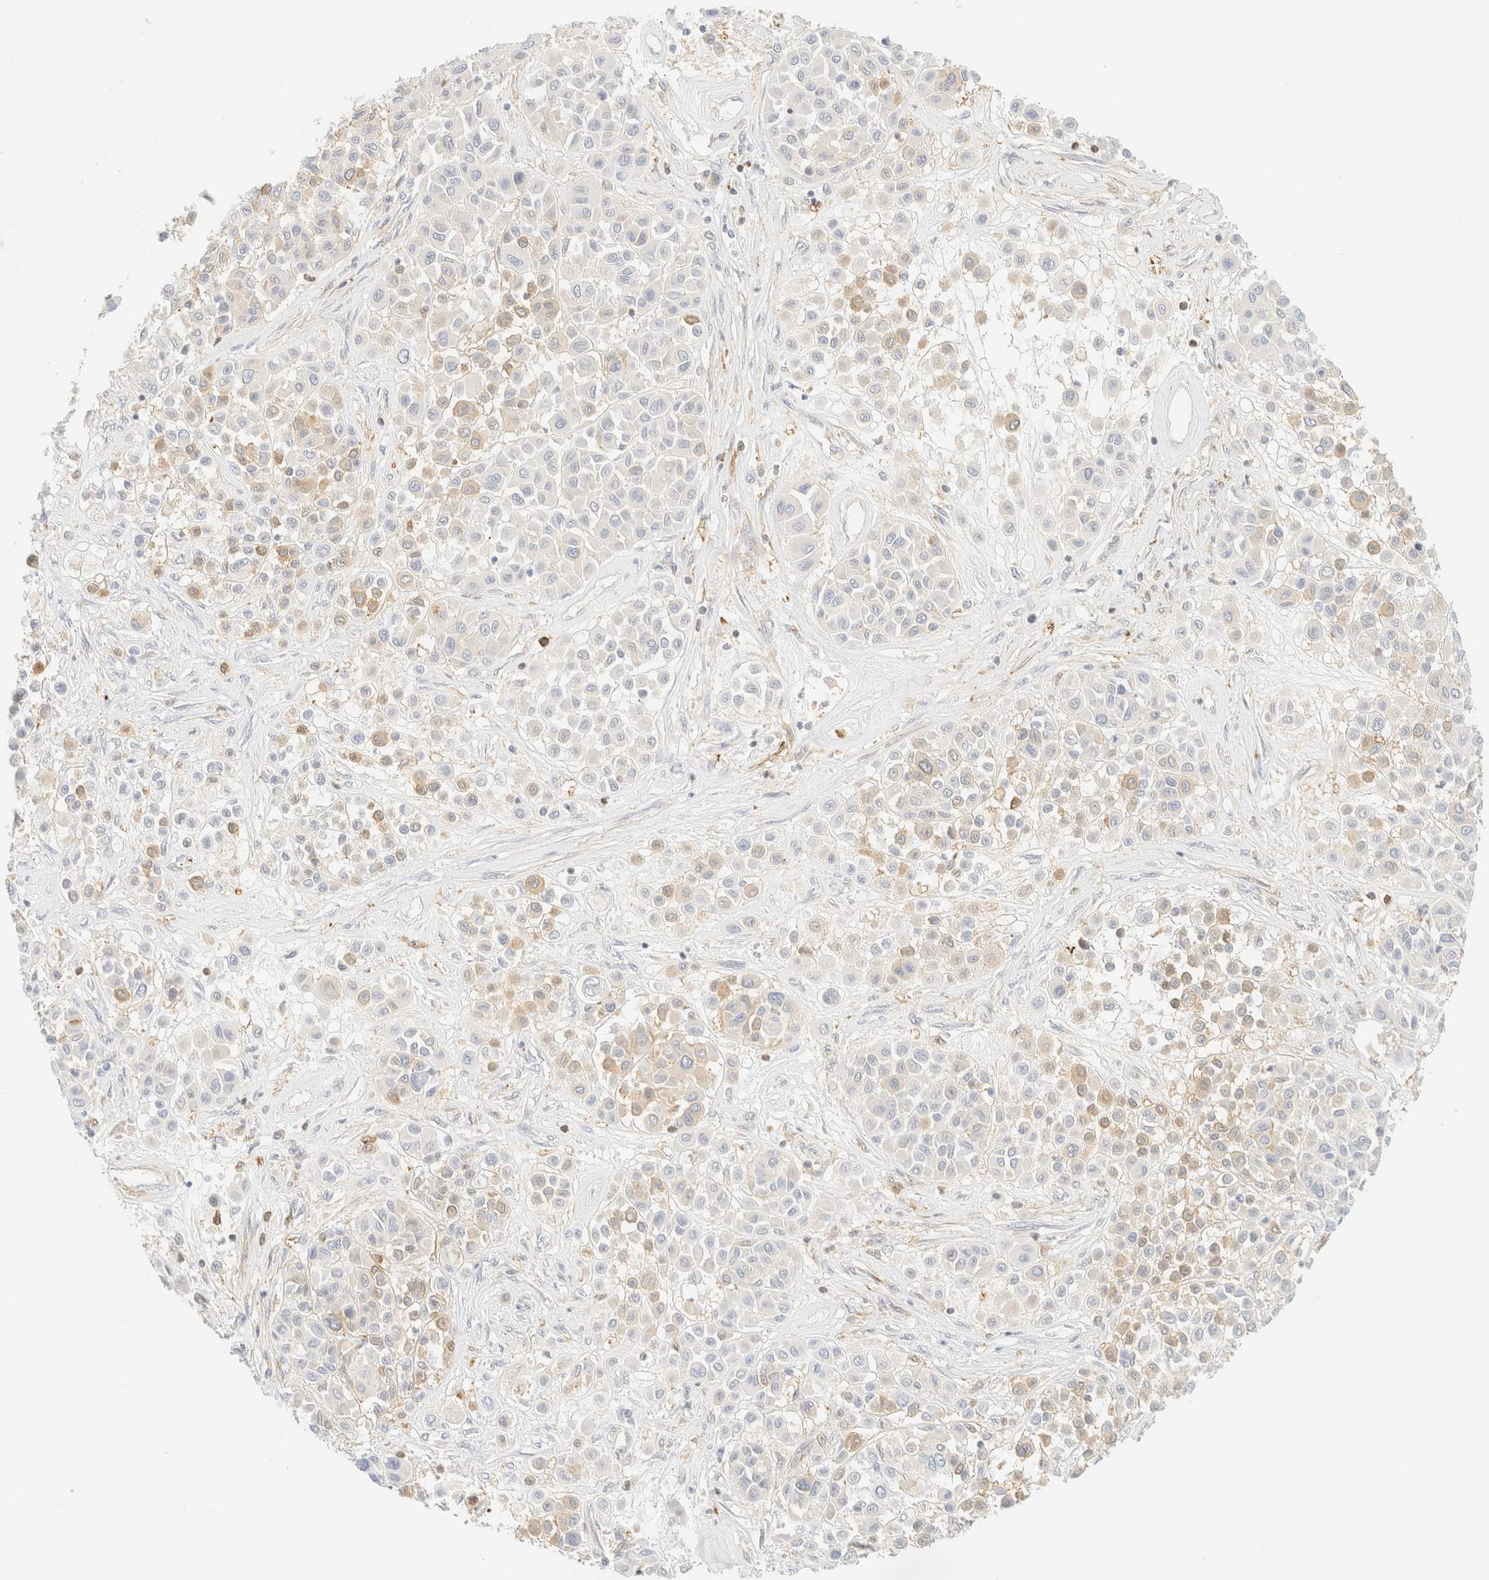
{"staining": {"intensity": "weak", "quantity": "<25%", "location": "cytoplasmic/membranous"}, "tissue": "melanoma", "cell_type": "Tumor cells", "image_type": "cancer", "snomed": [{"axis": "morphology", "description": "Malignant melanoma, Metastatic site"}, {"axis": "topography", "description": "Soft tissue"}], "caption": "Tumor cells are negative for protein expression in human malignant melanoma (metastatic site).", "gene": "OTOP2", "patient": {"sex": "male", "age": 41}}